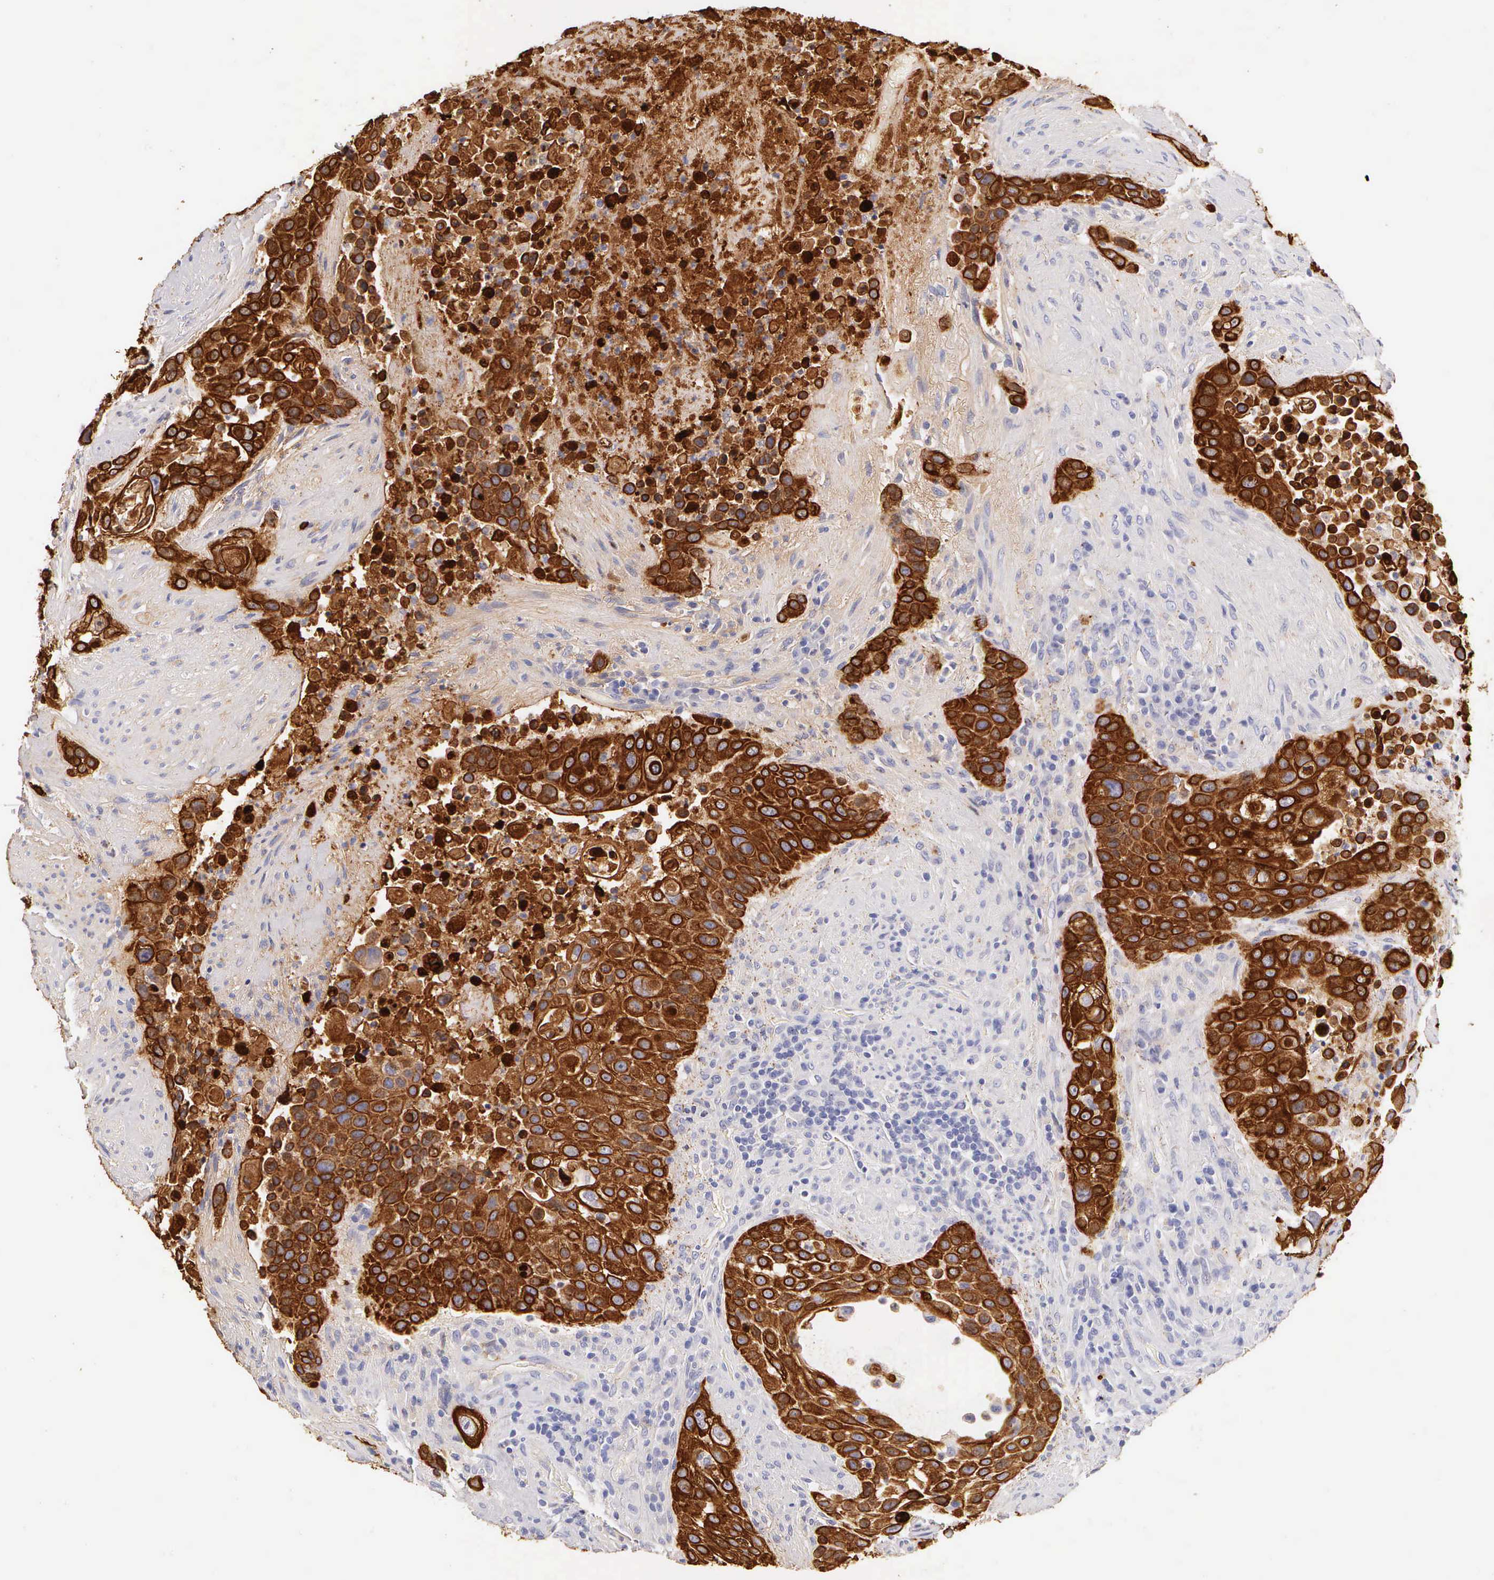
{"staining": {"intensity": "strong", "quantity": ">75%", "location": "cytoplasmic/membranous,nuclear"}, "tissue": "urothelial cancer", "cell_type": "Tumor cells", "image_type": "cancer", "snomed": [{"axis": "morphology", "description": "Urothelial carcinoma, High grade"}, {"axis": "topography", "description": "Urinary bladder"}], "caption": "Strong cytoplasmic/membranous and nuclear staining is seen in about >75% of tumor cells in urothelial carcinoma (high-grade).", "gene": "KRT17", "patient": {"sex": "male", "age": 74}}